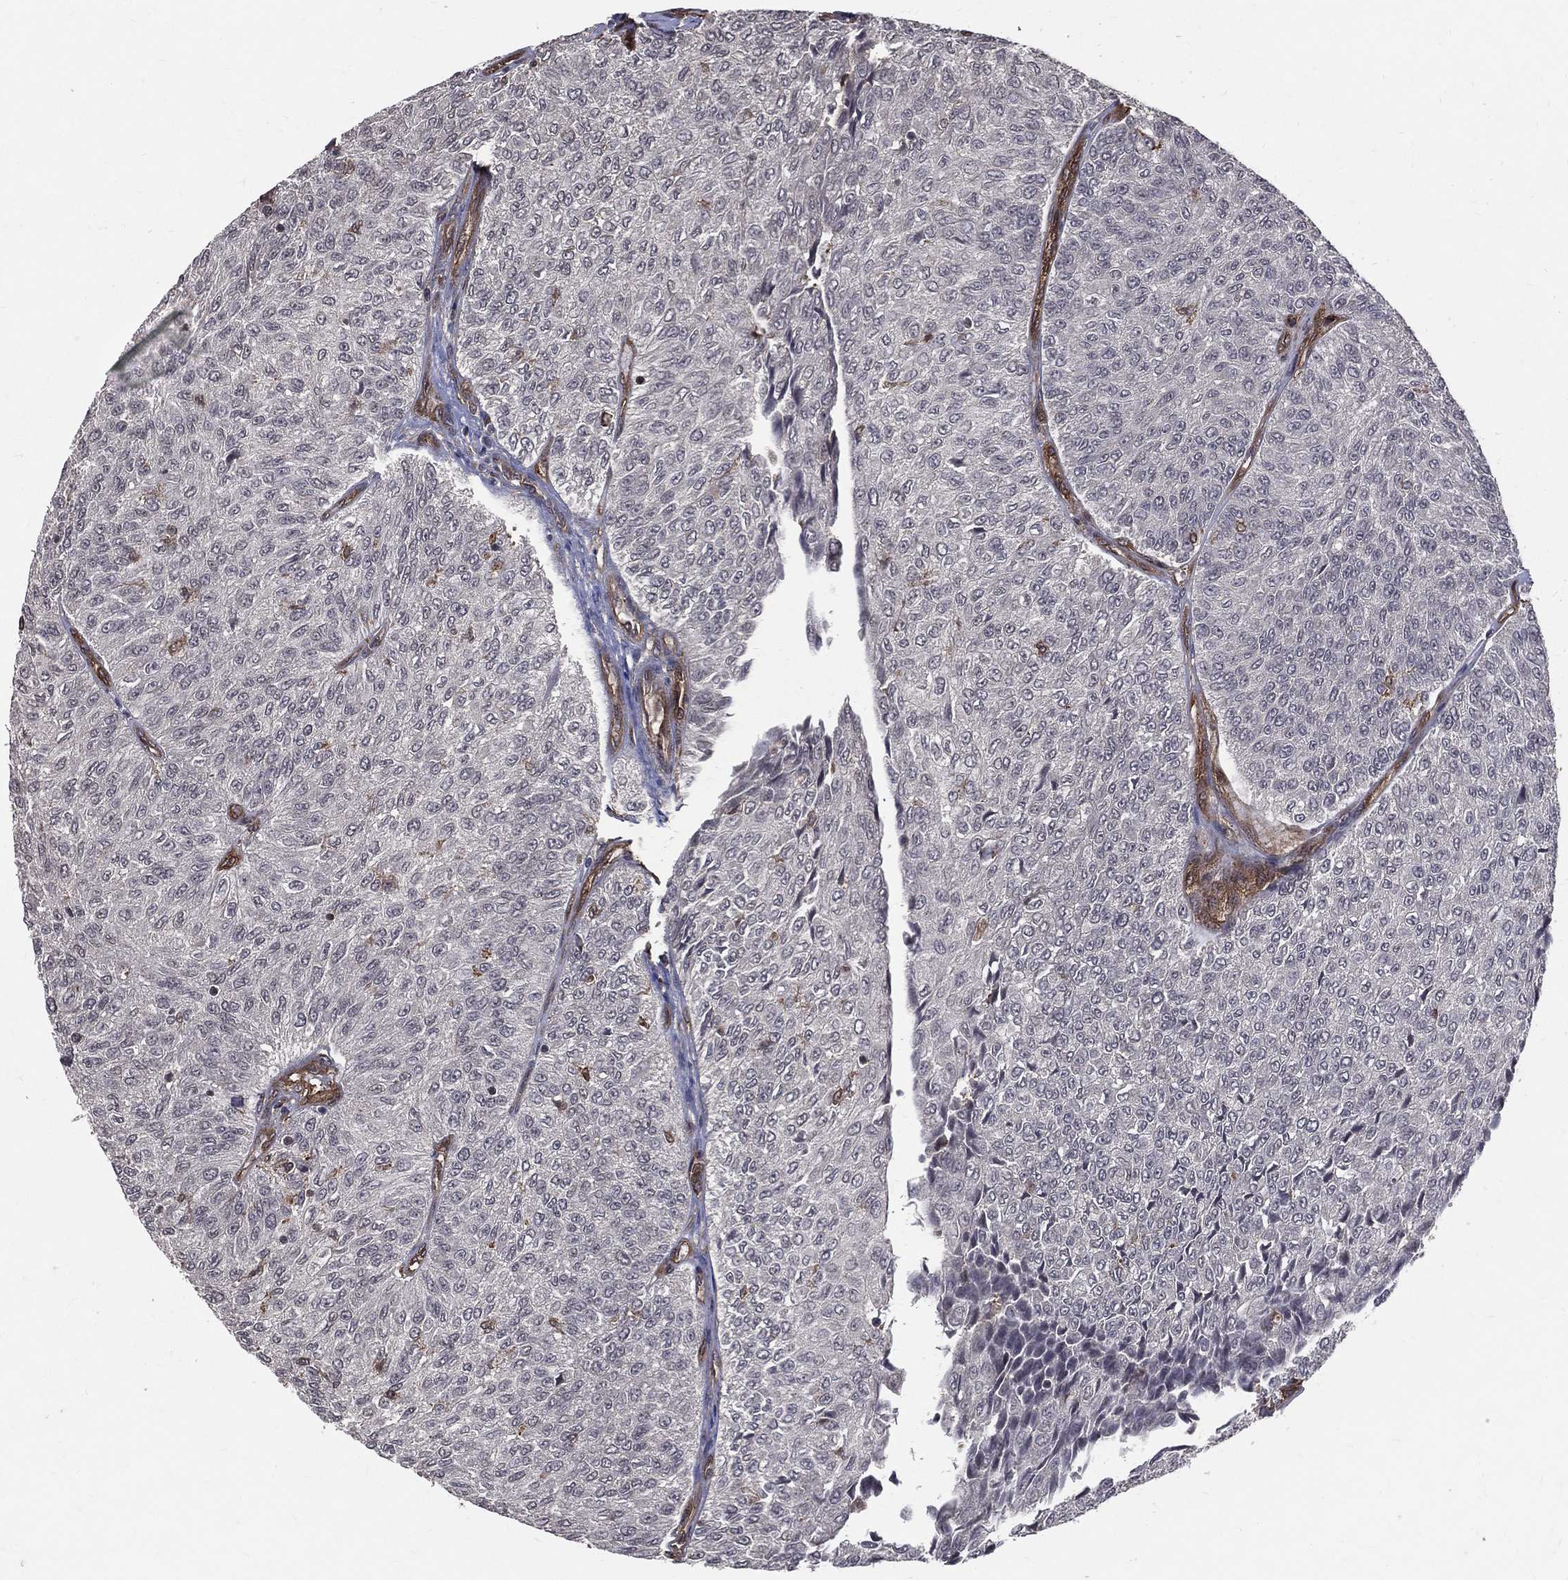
{"staining": {"intensity": "negative", "quantity": "none", "location": "none"}, "tissue": "urothelial cancer", "cell_type": "Tumor cells", "image_type": "cancer", "snomed": [{"axis": "morphology", "description": "Urothelial carcinoma, Low grade"}, {"axis": "topography", "description": "Urinary bladder"}], "caption": "DAB (3,3'-diaminobenzidine) immunohistochemical staining of human urothelial carcinoma (low-grade) displays no significant expression in tumor cells.", "gene": "DPYSL2", "patient": {"sex": "male", "age": 78}}